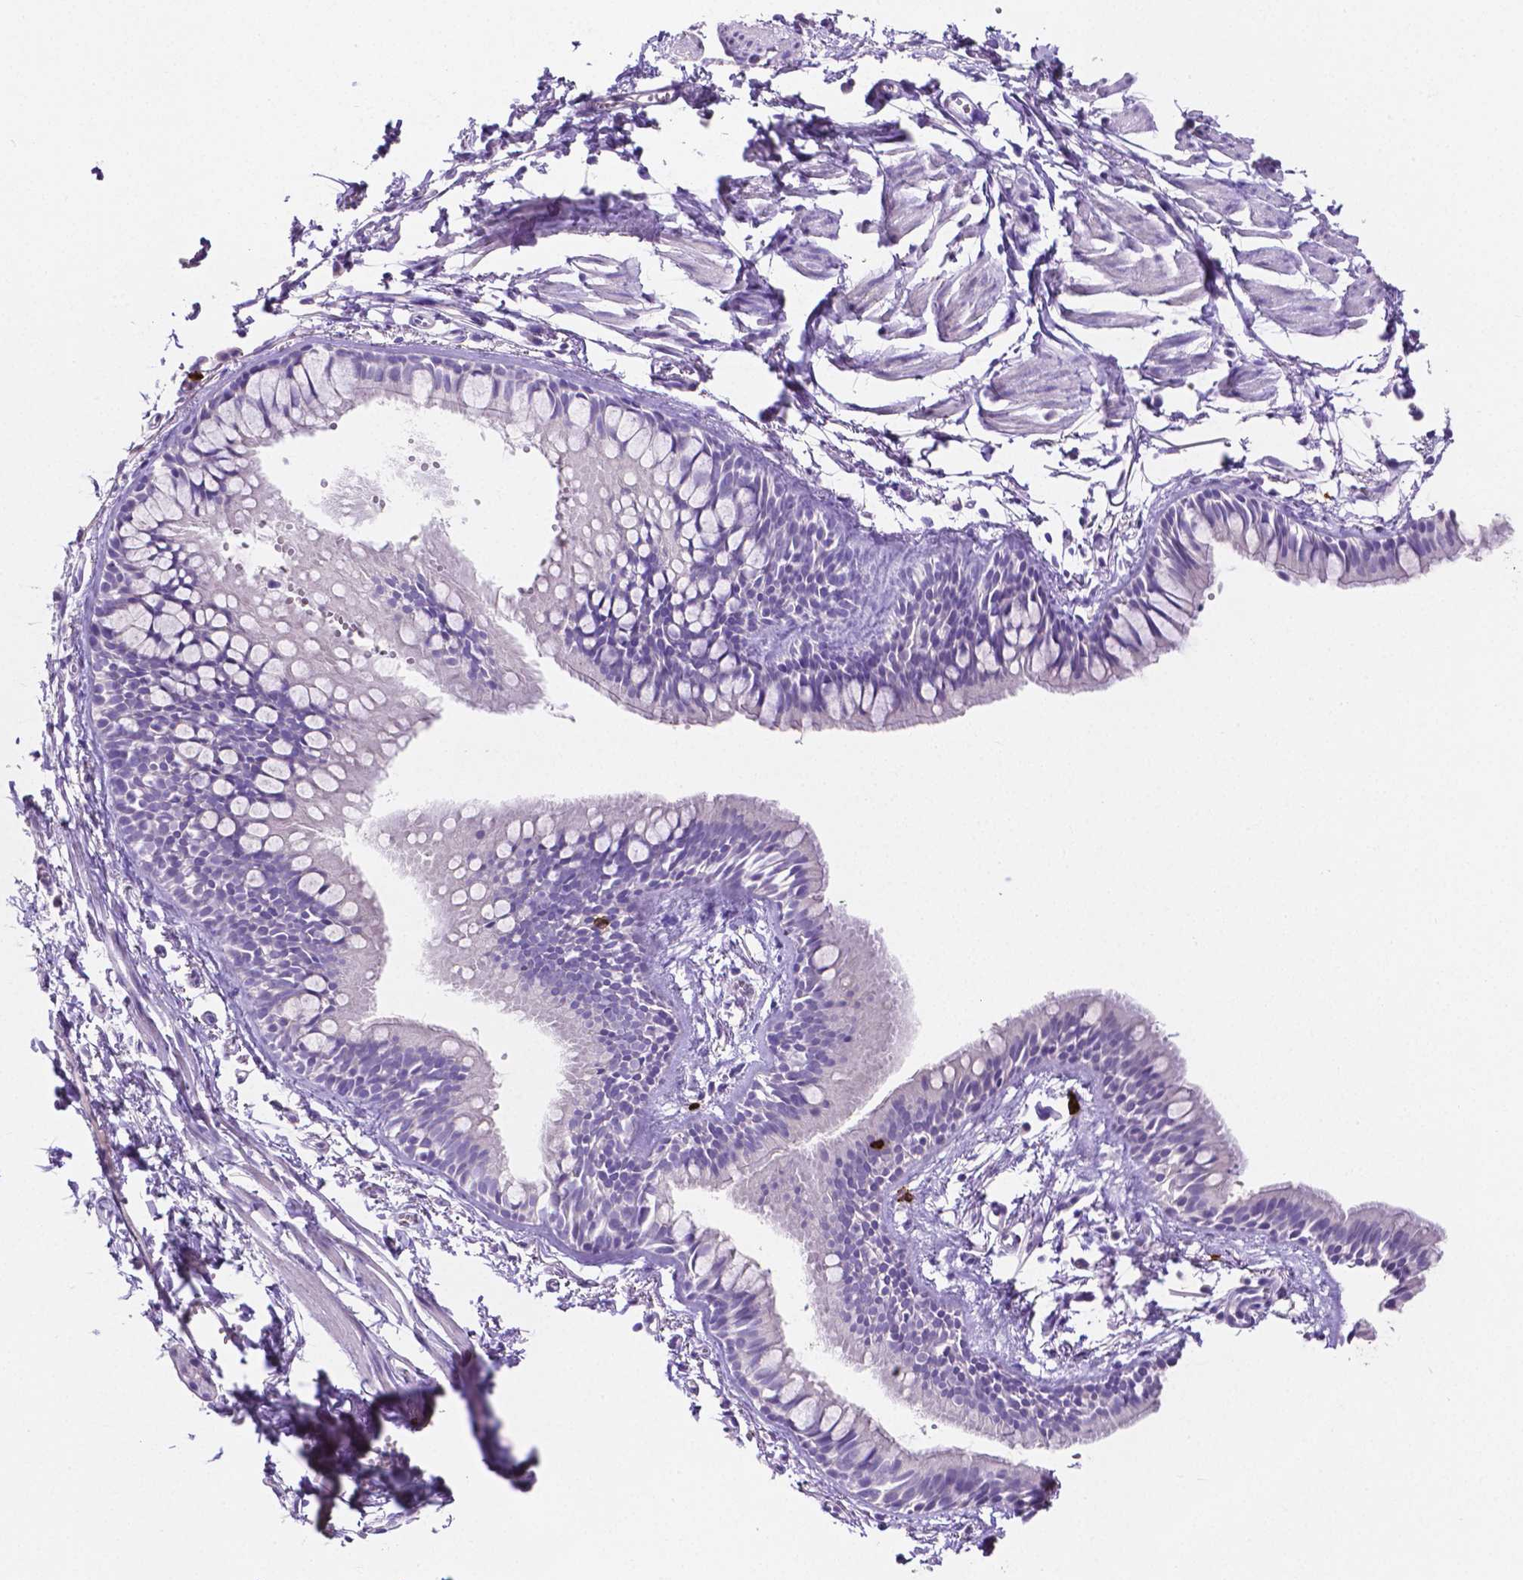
{"staining": {"intensity": "negative", "quantity": "none", "location": "none"}, "tissue": "bronchus", "cell_type": "Respiratory epithelial cells", "image_type": "normal", "snomed": [{"axis": "morphology", "description": "Normal tissue, NOS"}, {"axis": "topography", "description": "Cartilage tissue"}, {"axis": "topography", "description": "Bronchus"}], "caption": "Immunohistochemistry image of benign human bronchus stained for a protein (brown), which displays no positivity in respiratory epithelial cells.", "gene": "MMP9", "patient": {"sex": "female", "age": 59}}